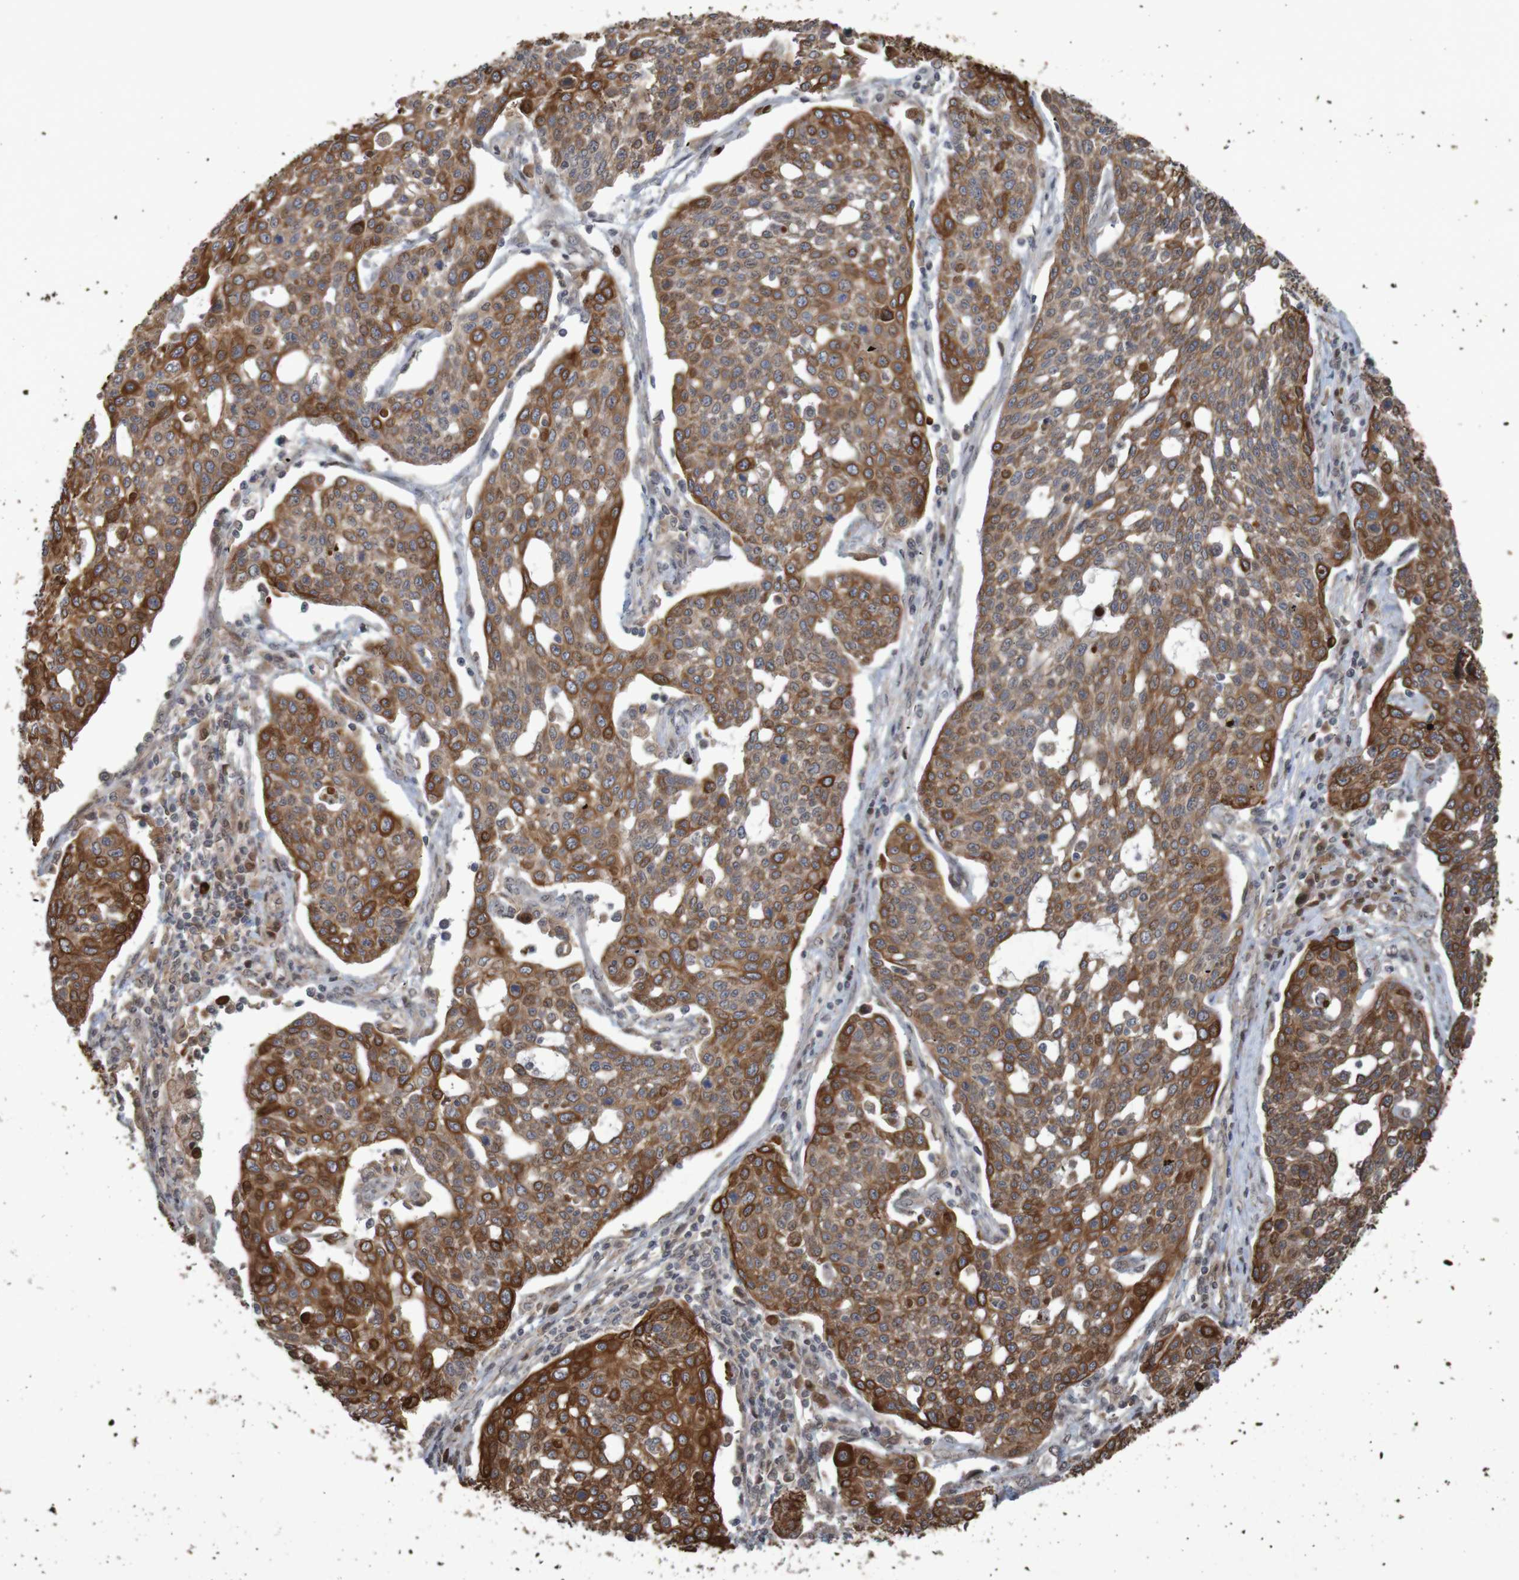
{"staining": {"intensity": "strong", "quantity": ">75%", "location": "cytoplasmic/membranous"}, "tissue": "cervical cancer", "cell_type": "Tumor cells", "image_type": "cancer", "snomed": [{"axis": "morphology", "description": "Squamous cell carcinoma, NOS"}, {"axis": "topography", "description": "Cervix"}], "caption": "The immunohistochemical stain highlights strong cytoplasmic/membranous staining in tumor cells of cervical squamous cell carcinoma tissue.", "gene": "ARHGEF11", "patient": {"sex": "female", "age": 34}}